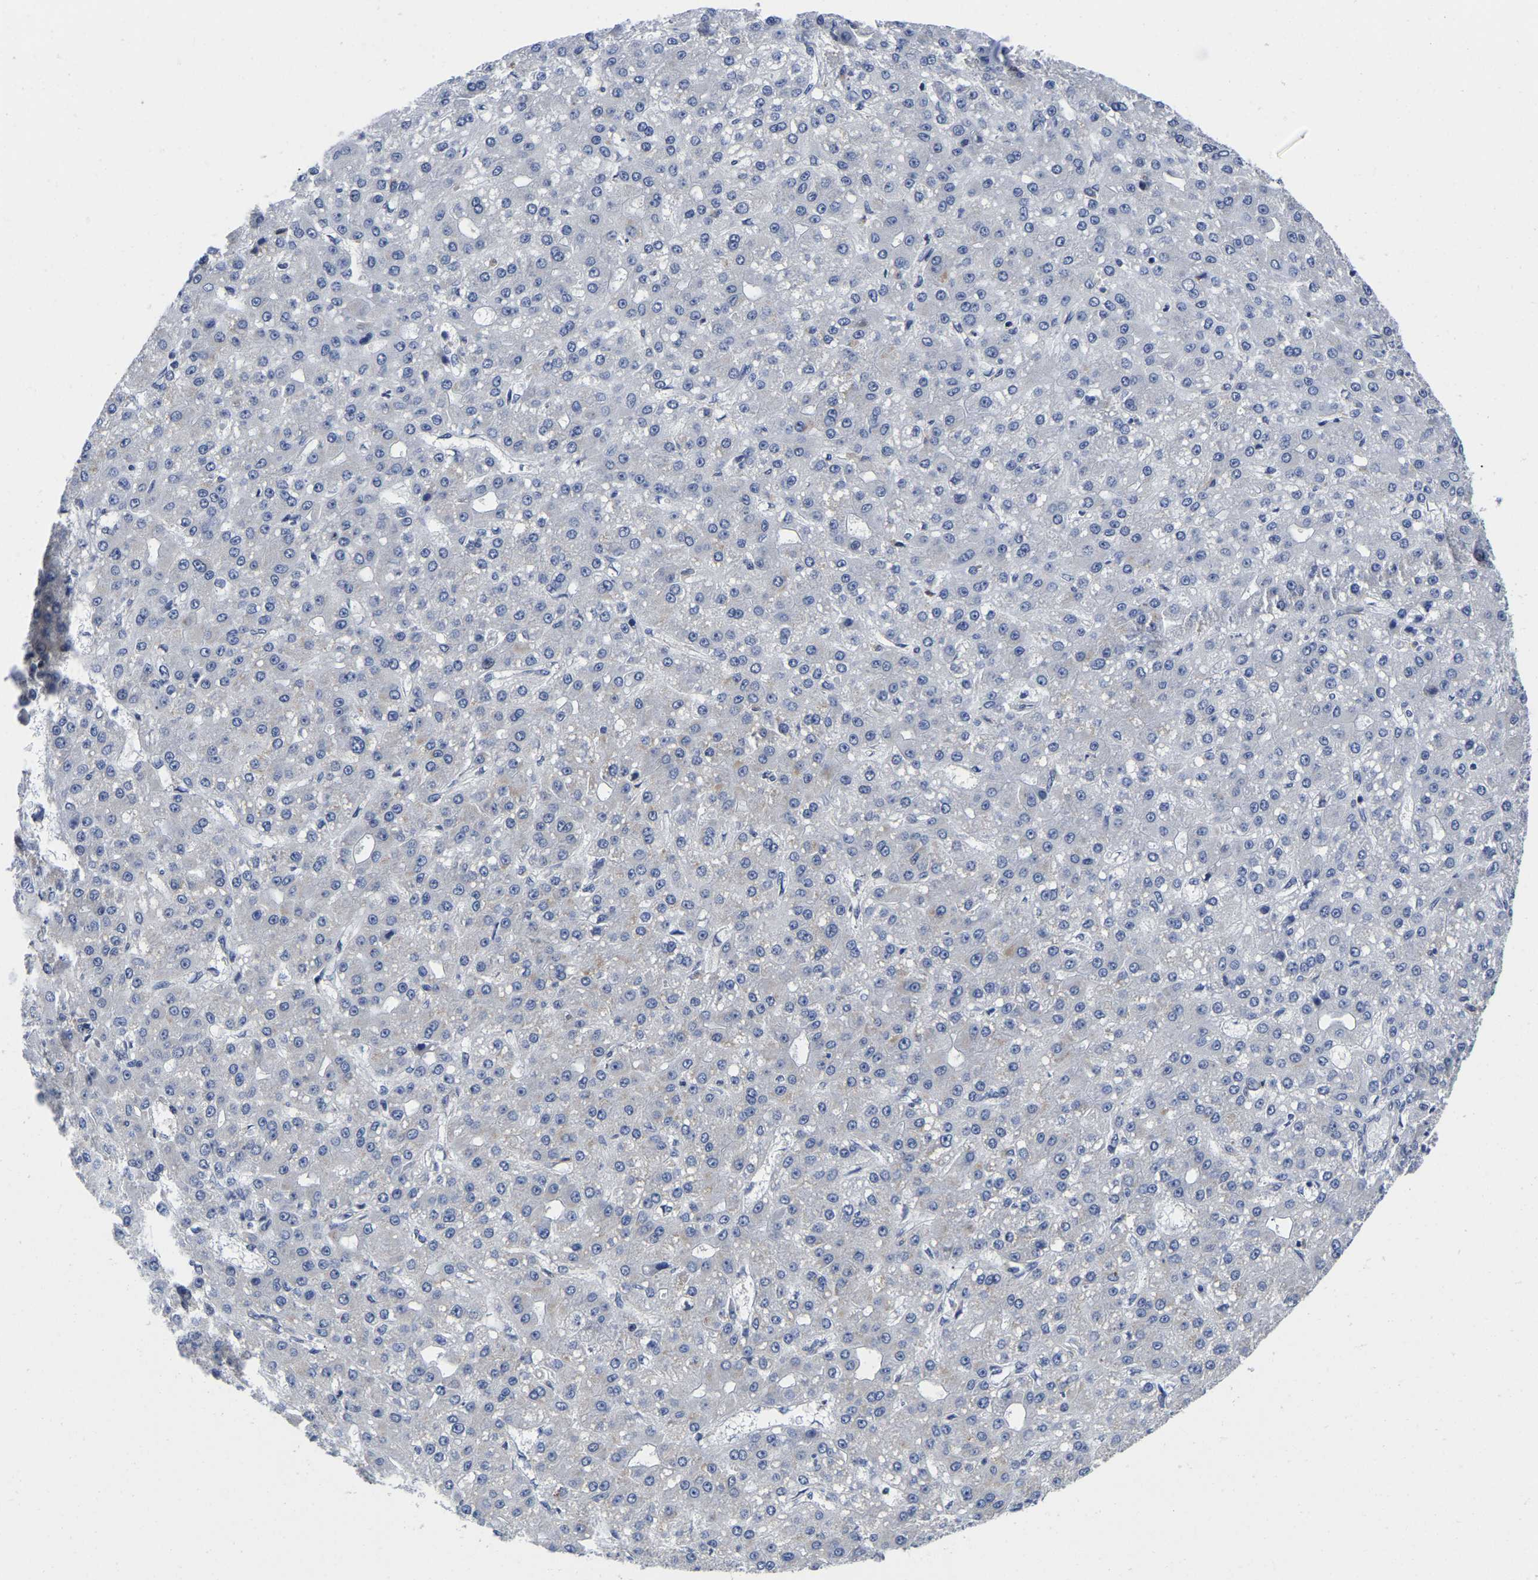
{"staining": {"intensity": "negative", "quantity": "none", "location": "none"}, "tissue": "liver cancer", "cell_type": "Tumor cells", "image_type": "cancer", "snomed": [{"axis": "morphology", "description": "Carcinoma, Hepatocellular, NOS"}, {"axis": "topography", "description": "Liver"}], "caption": "High magnification brightfield microscopy of hepatocellular carcinoma (liver) stained with DAB (brown) and counterstained with hematoxylin (blue): tumor cells show no significant positivity.", "gene": "MCOLN2", "patient": {"sex": "male", "age": 67}}